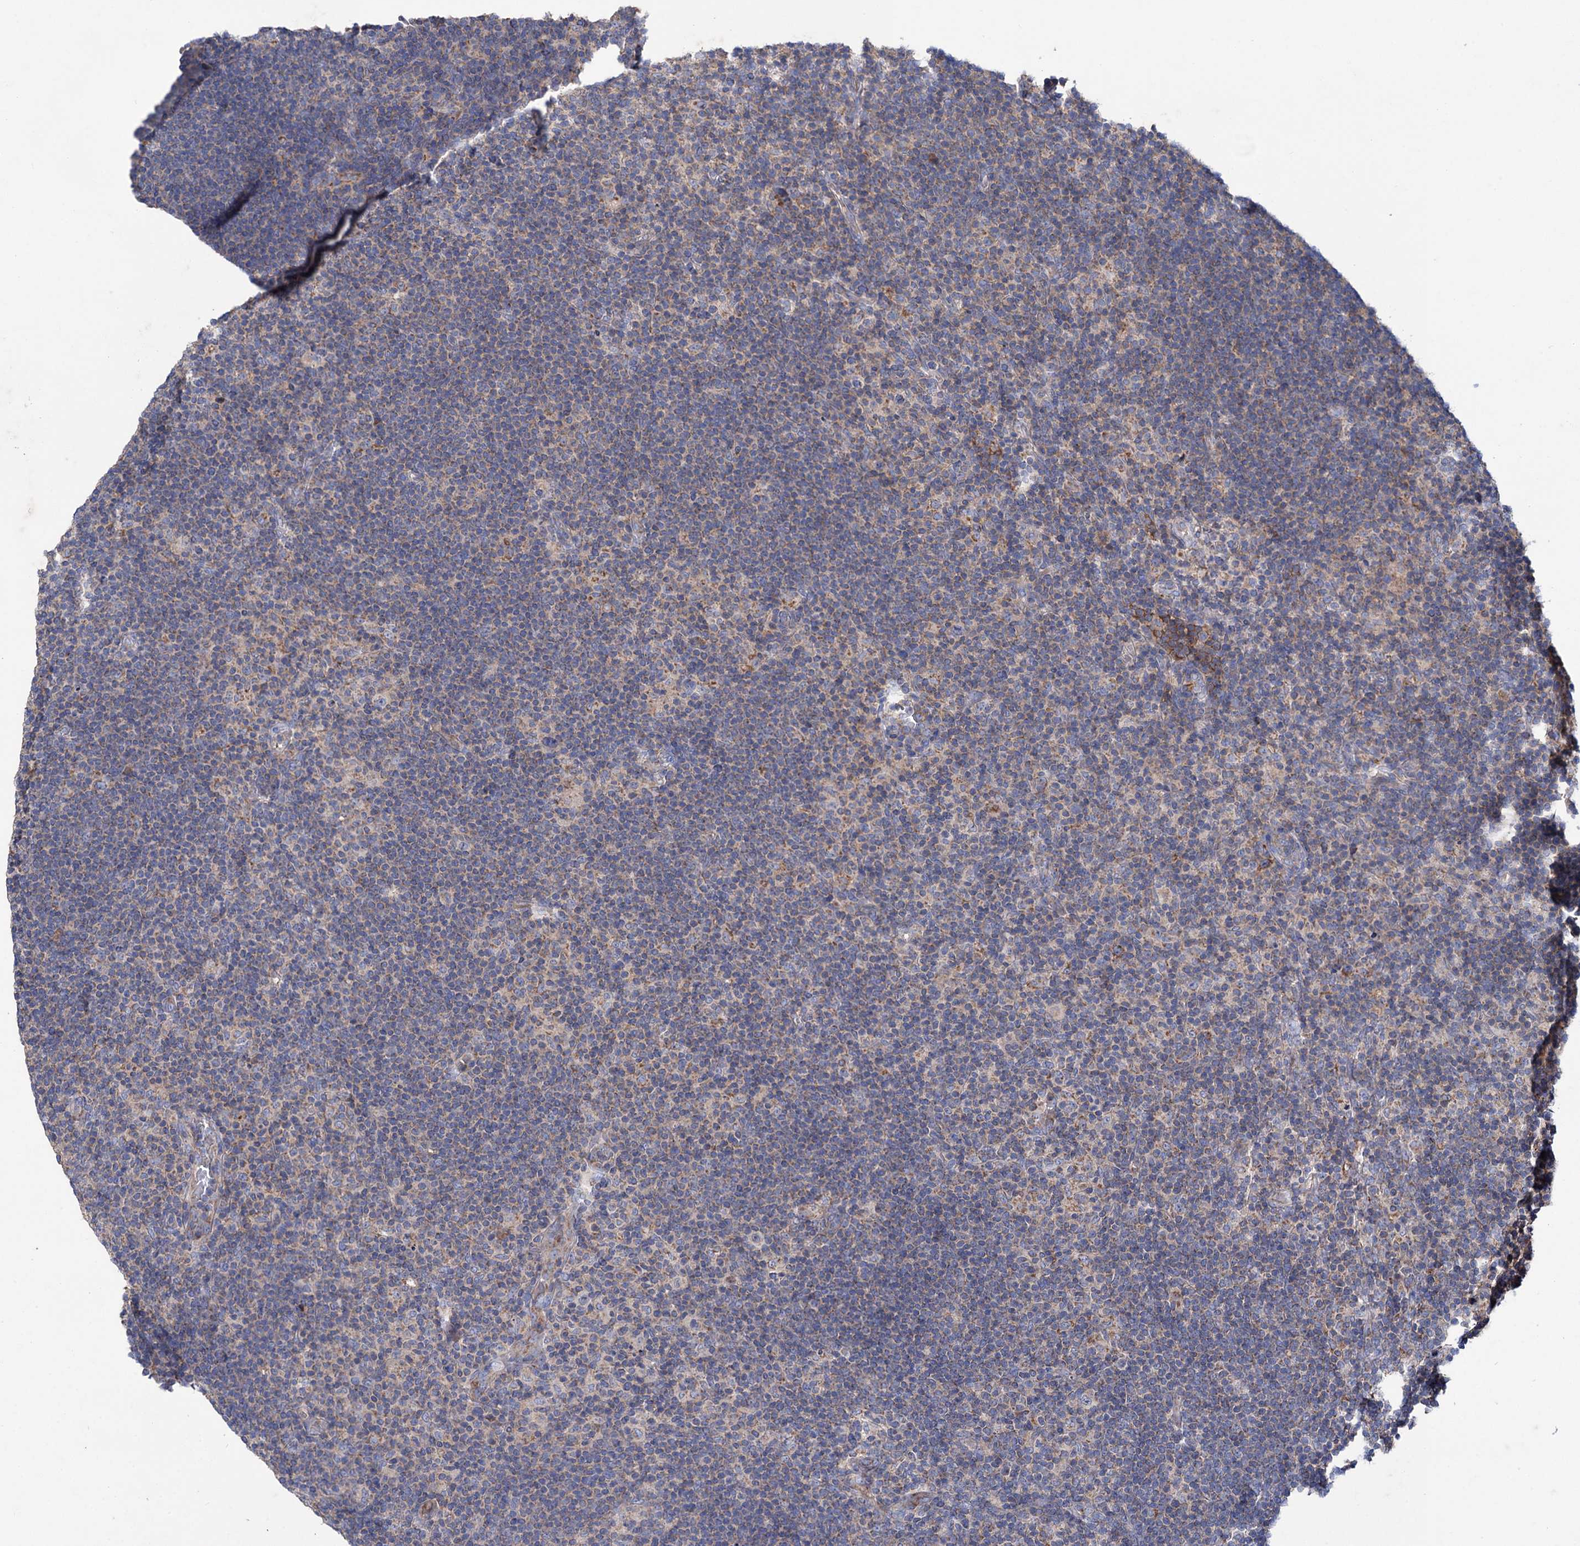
{"staining": {"intensity": "negative", "quantity": "none", "location": "none"}, "tissue": "lymphoma", "cell_type": "Tumor cells", "image_type": "cancer", "snomed": [{"axis": "morphology", "description": "Hodgkin's disease, NOS"}, {"axis": "topography", "description": "Lymph node"}], "caption": "Immunohistochemistry (IHC) image of Hodgkin's disease stained for a protein (brown), which shows no staining in tumor cells.", "gene": "CLPB", "patient": {"sex": "female", "age": 57}}